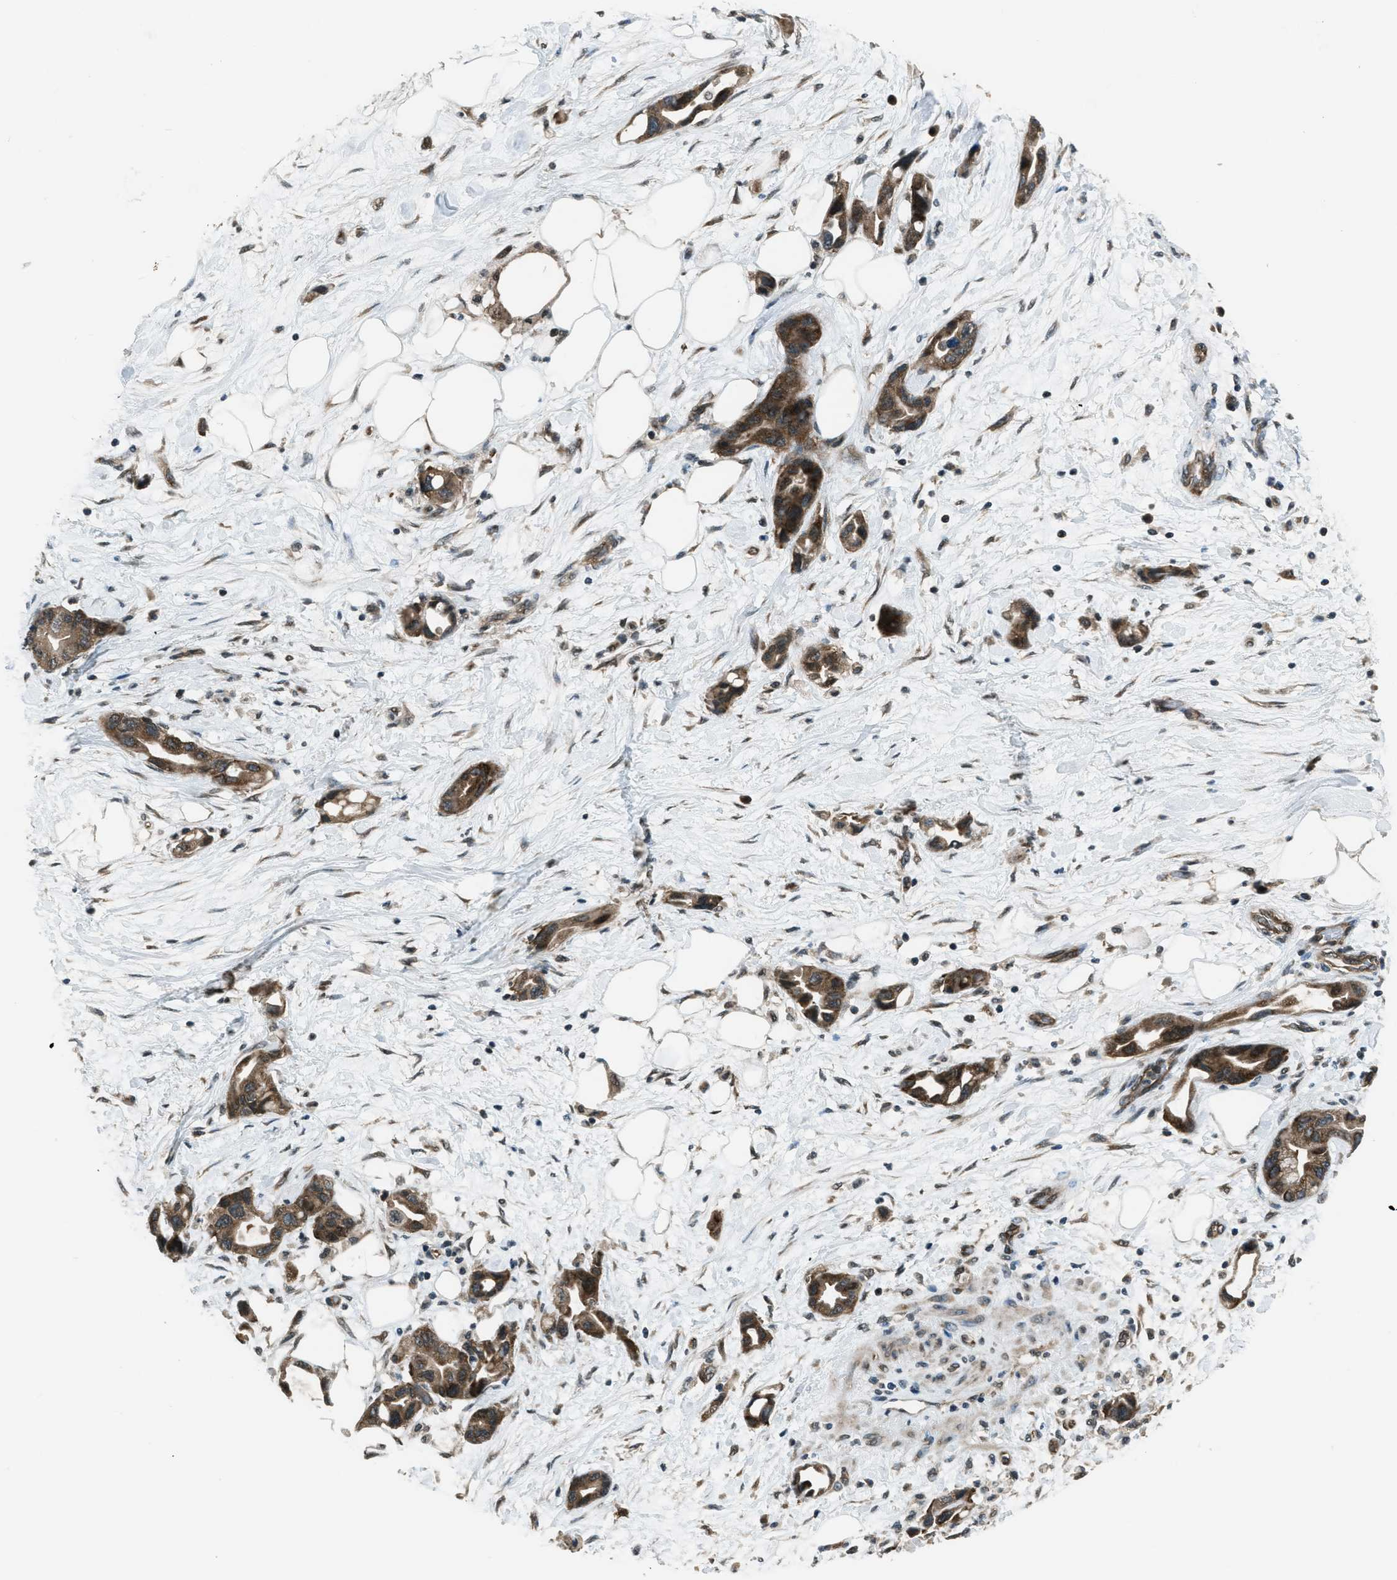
{"staining": {"intensity": "moderate", "quantity": ">75%", "location": "cytoplasmic/membranous"}, "tissue": "pancreatic cancer", "cell_type": "Tumor cells", "image_type": "cancer", "snomed": [{"axis": "morphology", "description": "Adenocarcinoma, NOS"}, {"axis": "topography", "description": "Pancreas"}], "caption": "Protein expression analysis of human adenocarcinoma (pancreatic) reveals moderate cytoplasmic/membranous staining in approximately >75% of tumor cells.", "gene": "ASAP2", "patient": {"sex": "female", "age": 57}}